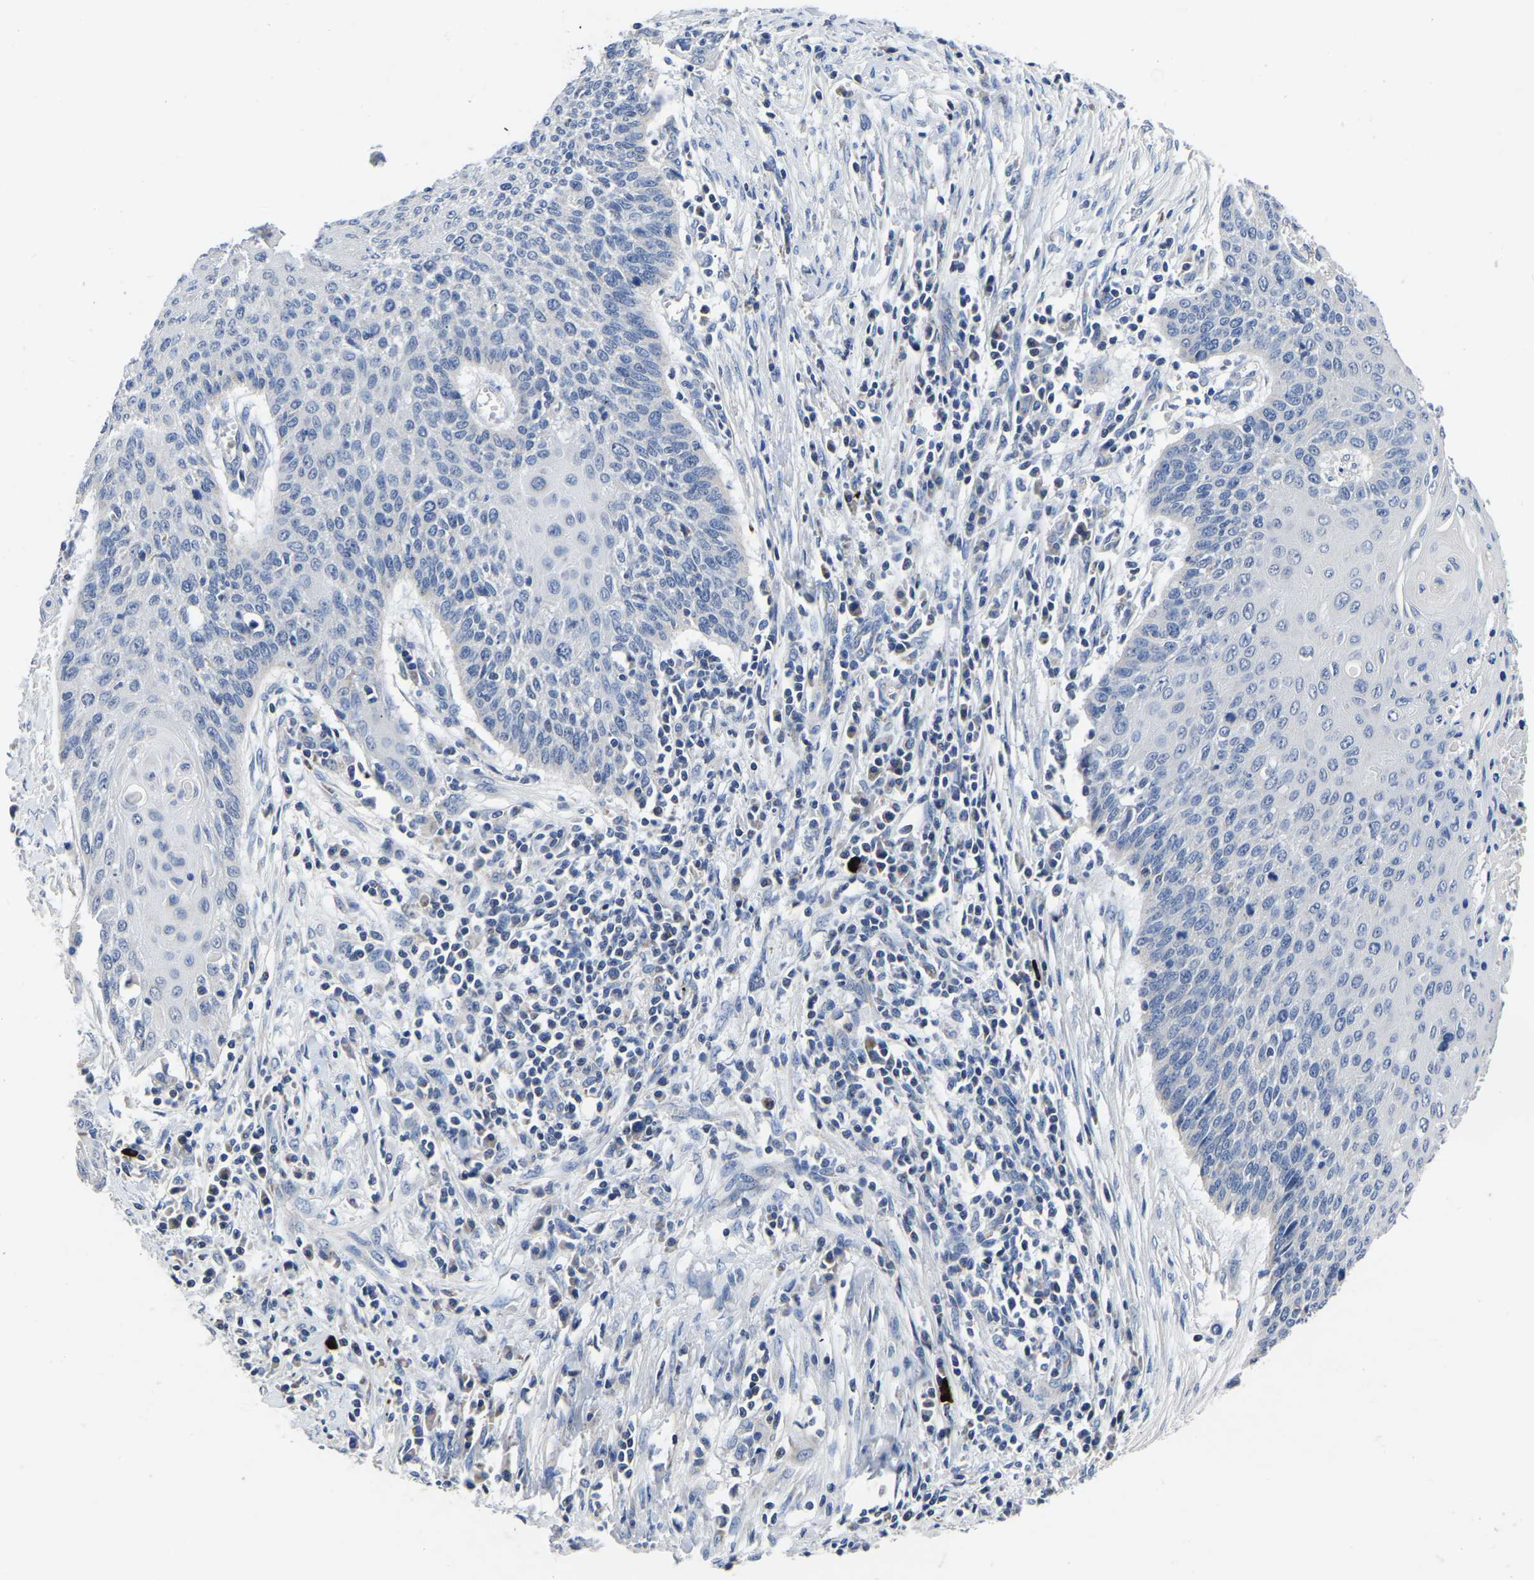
{"staining": {"intensity": "negative", "quantity": "none", "location": "none"}, "tissue": "cervical cancer", "cell_type": "Tumor cells", "image_type": "cancer", "snomed": [{"axis": "morphology", "description": "Squamous cell carcinoma, NOS"}, {"axis": "topography", "description": "Cervix"}], "caption": "A histopathology image of human cervical squamous cell carcinoma is negative for staining in tumor cells. (DAB (3,3'-diaminobenzidine) IHC visualized using brightfield microscopy, high magnification).", "gene": "FGD5", "patient": {"sex": "female", "age": 39}}